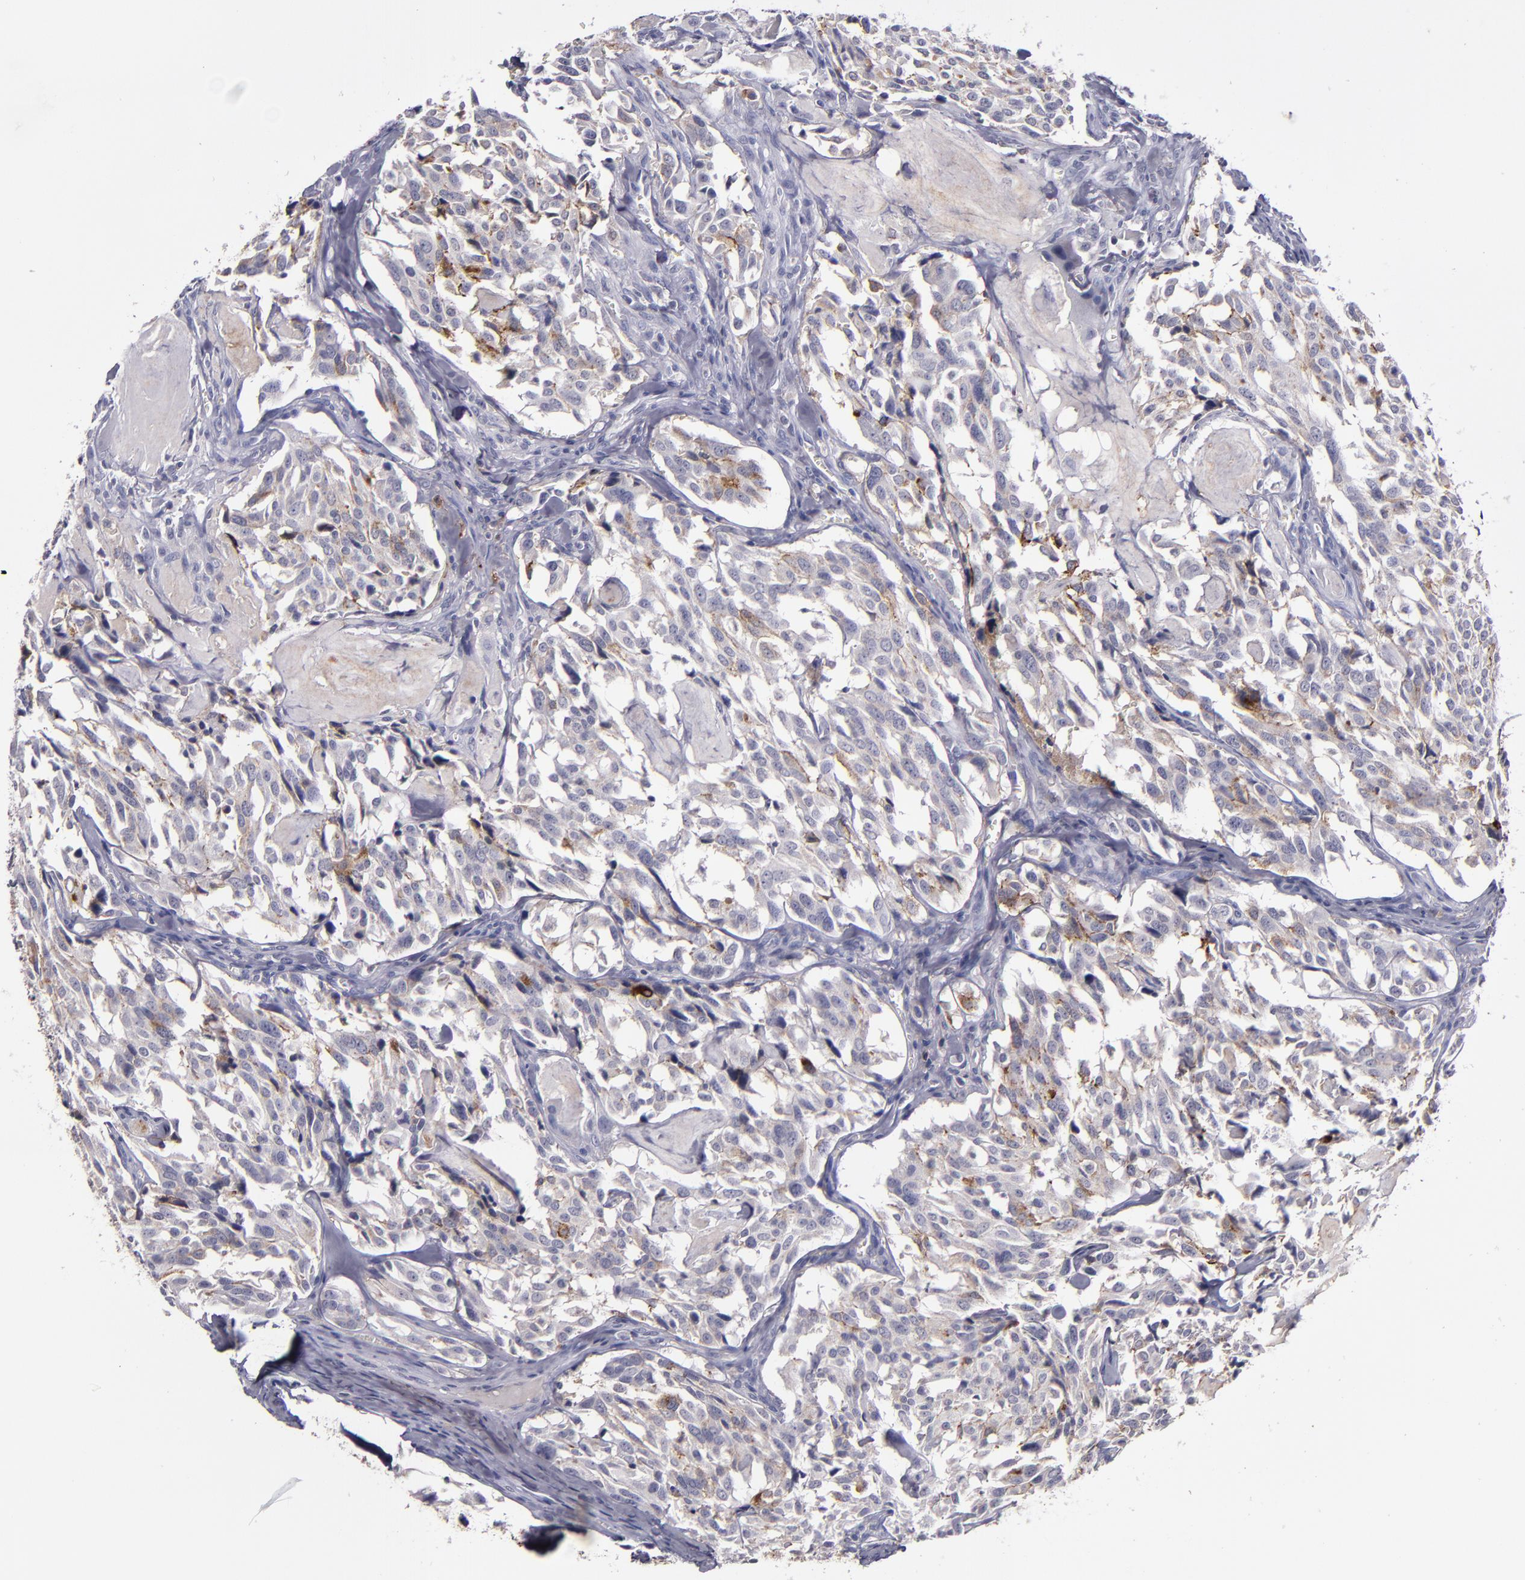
{"staining": {"intensity": "moderate", "quantity": "<25%", "location": "cytoplasmic/membranous"}, "tissue": "thyroid cancer", "cell_type": "Tumor cells", "image_type": "cancer", "snomed": [{"axis": "morphology", "description": "Carcinoma, NOS"}, {"axis": "morphology", "description": "Carcinoid, malignant, NOS"}, {"axis": "topography", "description": "Thyroid gland"}], "caption": "IHC of human malignant carcinoid (thyroid) shows low levels of moderate cytoplasmic/membranous staining in approximately <25% of tumor cells.", "gene": "MFGE8", "patient": {"sex": "male", "age": 33}}